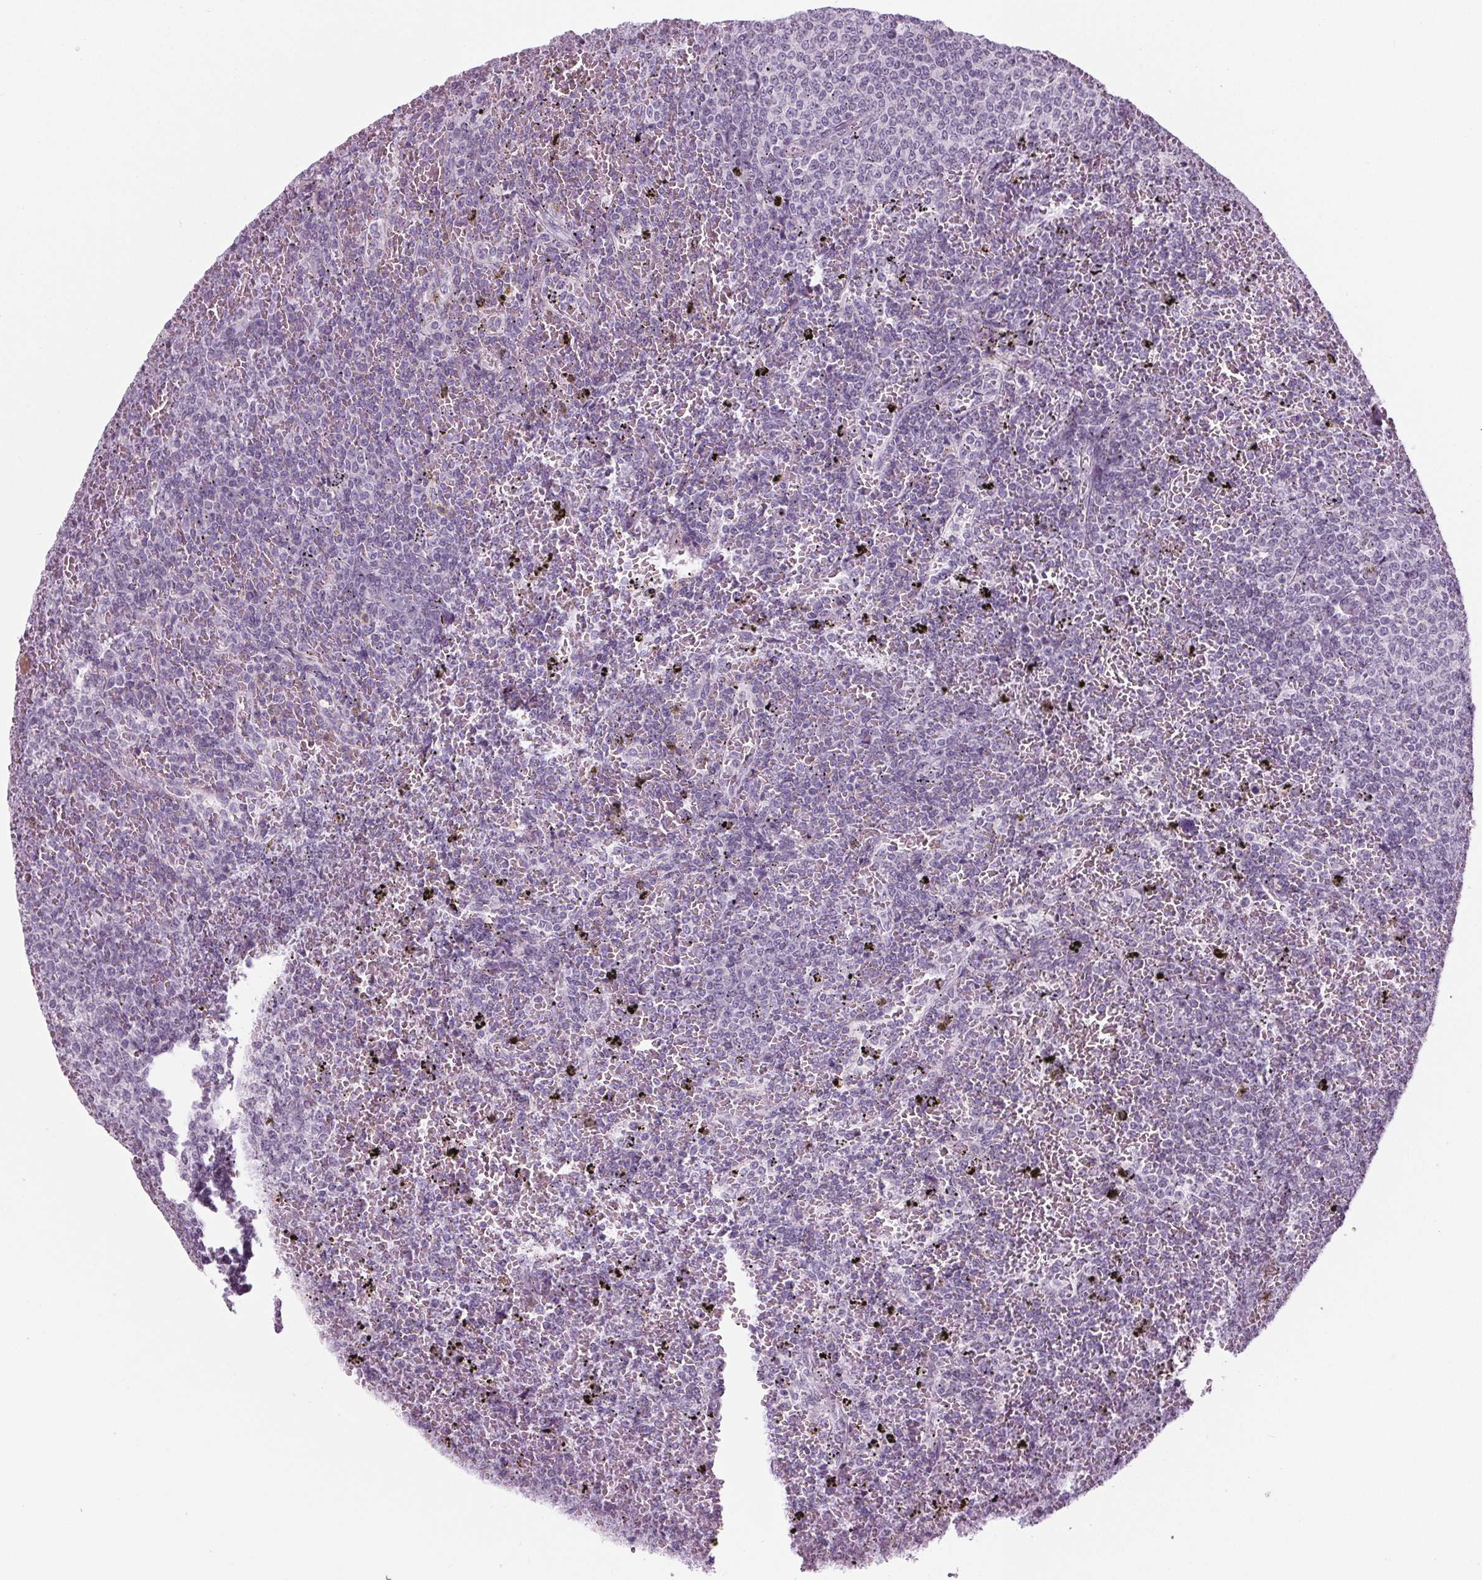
{"staining": {"intensity": "negative", "quantity": "none", "location": "none"}, "tissue": "lymphoma", "cell_type": "Tumor cells", "image_type": "cancer", "snomed": [{"axis": "morphology", "description": "Malignant lymphoma, non-Hodgkin's type, Low grade"}, {"axis": "topography", "description": "Spleen"}], "caption": "An immunohistochemistry image of low-grade malignant lymphoma, non-Hodgkin's type is shown. There is no staining in tumor cells of low-grade malignant lymphoma, non-Hodgkin's type. Nuclei are stained in blue.", "gene": "CYP3A43", "patient": {"sex": "female", "age": 77}}